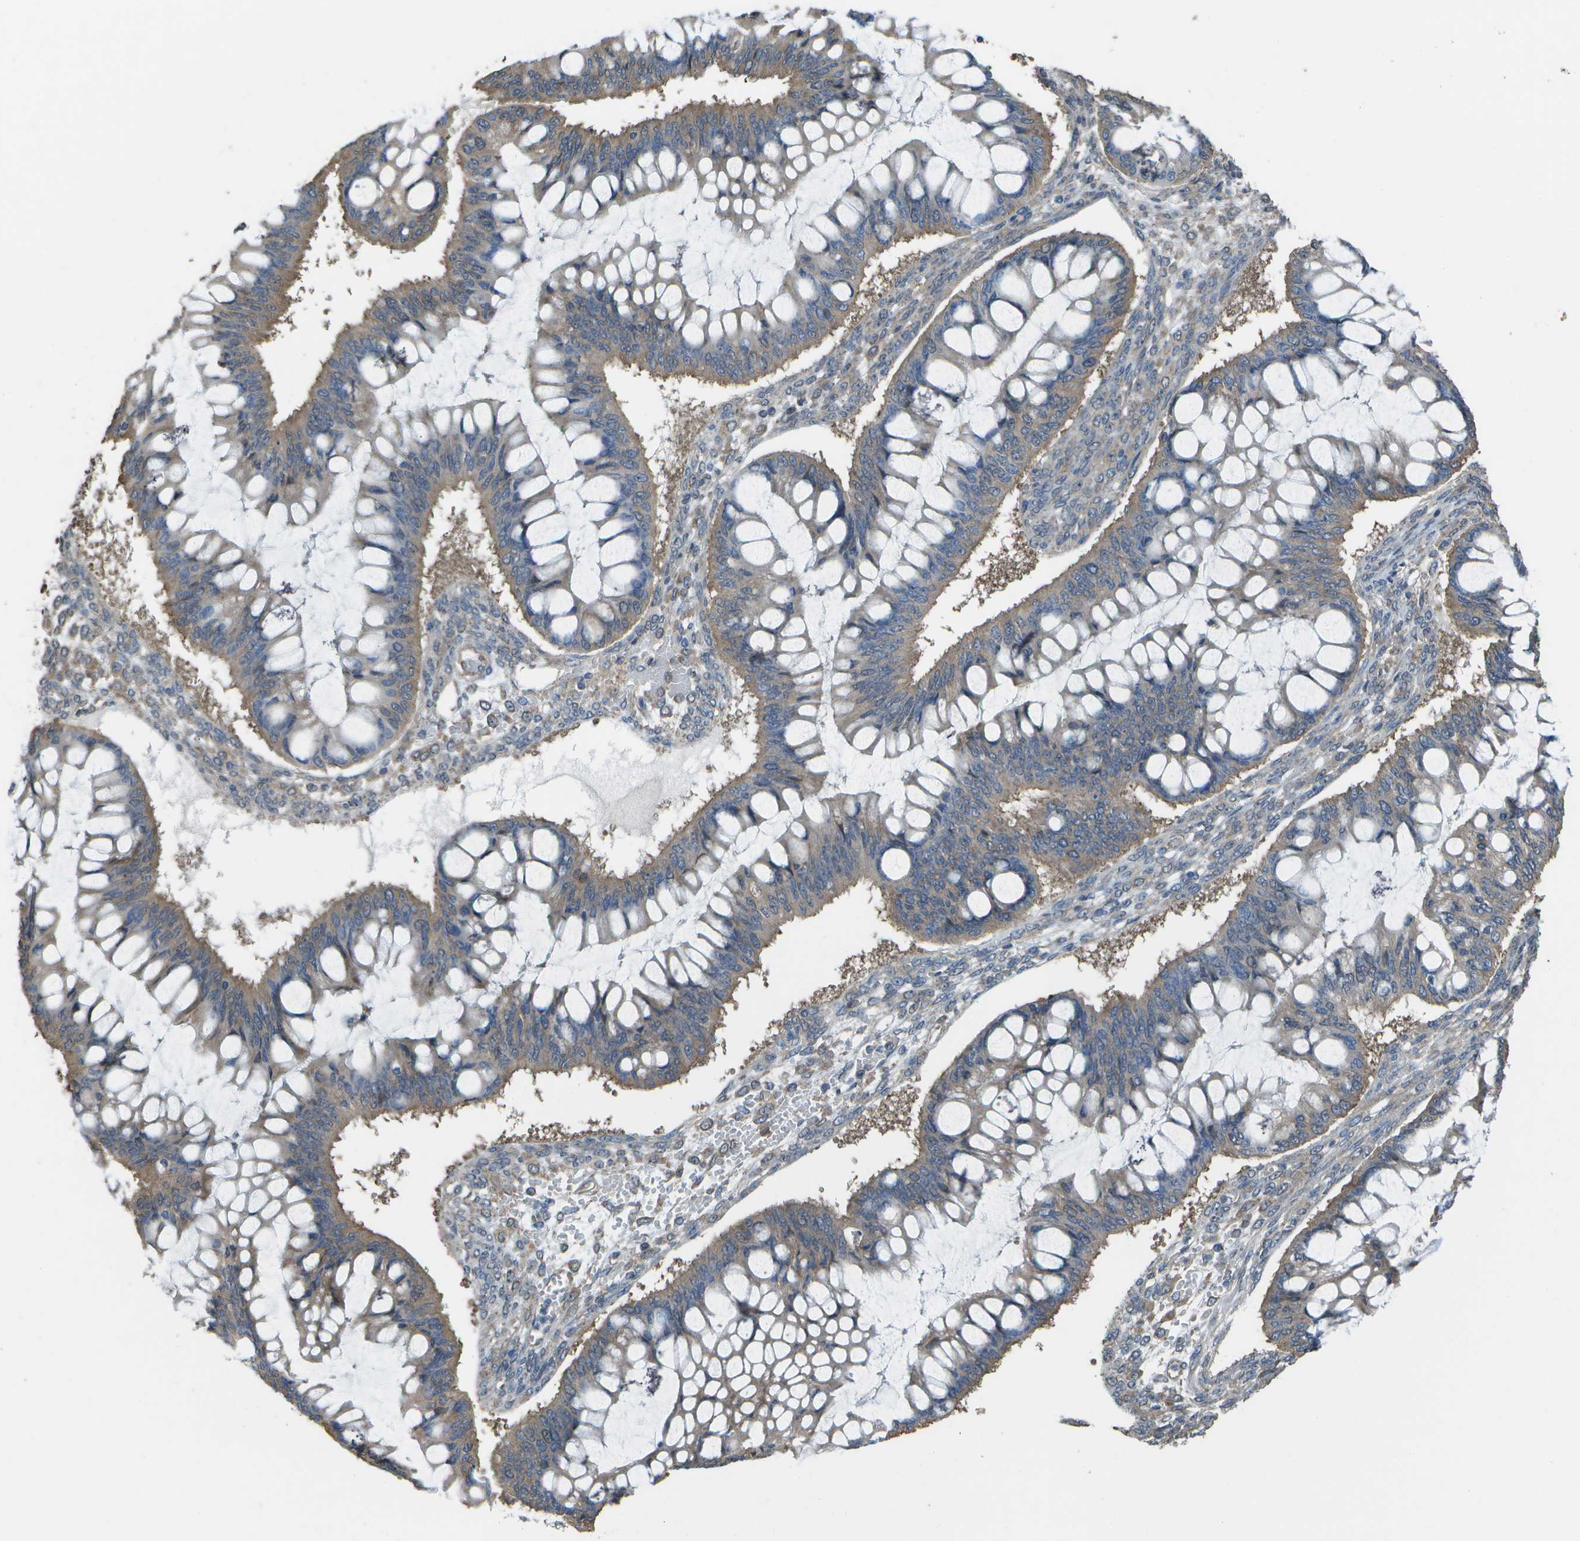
{"staining": {"intensity": "weak", "quantity": ">75%", "location": "cytoplasmic/membranous"}, "tissue": "ovarian cancer", "cell_type": "Tumor cells", "image_type": "cancer", "snomed": [{"axis": "morphology", "description": "Cystadenocarcinoma, mucinous, NOS"}, {"axis": "topography", "description": "Ovary"}], "caption": "Immunohistochemical staining of human ovarian cancer demonstrates low levels of weak cytoplasmic/membranous staining in approximately >75% of tumor cells. (brown staining indicates protein expression, while blue staining denotes nuclei).", "gene": "CLNS1A", "patient": {"sex": "female", "age": 73}}